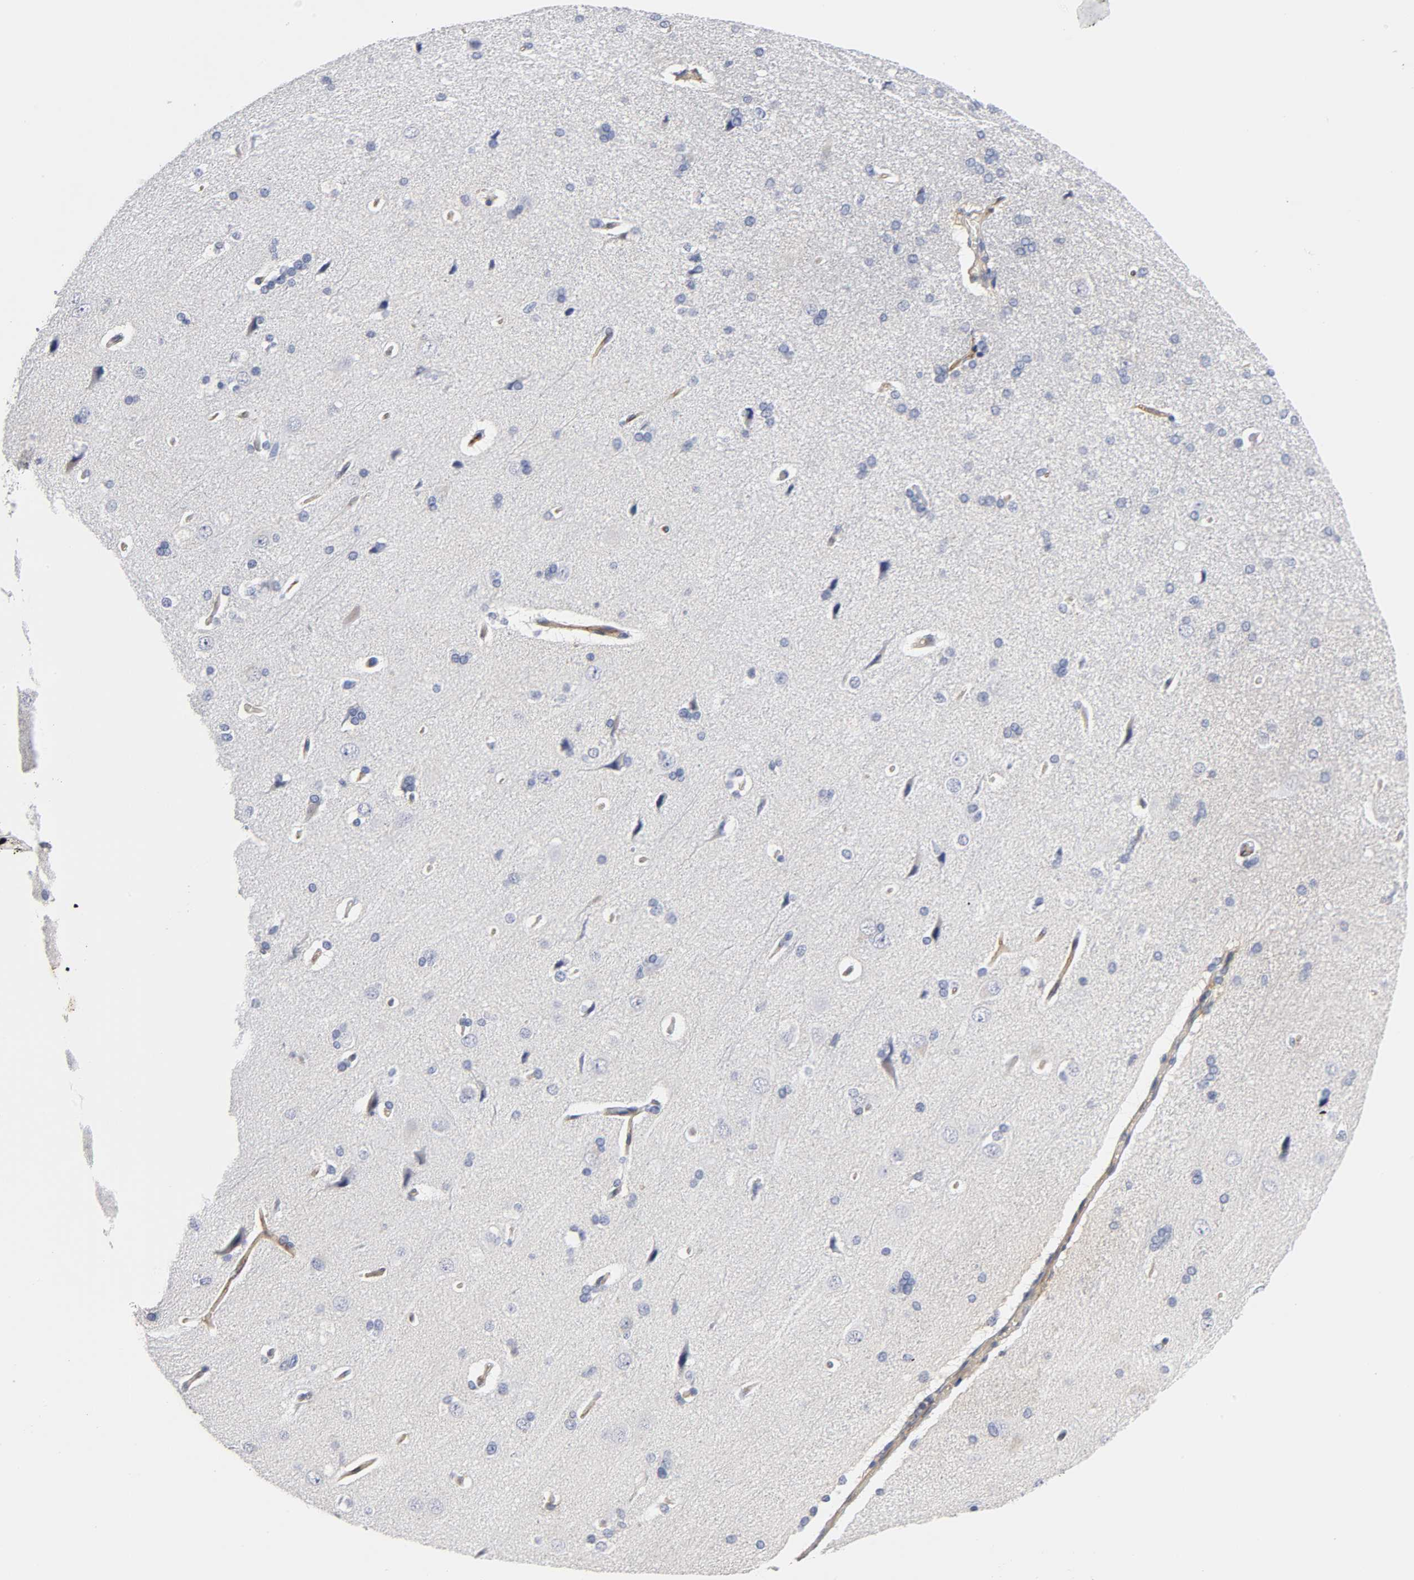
{"staining": {"intensity": "moderate", "quantity": ">75%", "location": "cytoplasmic/membranous"}, "tissue": "cerebral cortex", "cell_type": "Endothelial cells", "image_type": "normal", "snomed": [{"axis": "morphology", "description": "Normal tissue, NOS"}, {"axis": "topography", "description": "Cerebral cortex"}], "caption": "Immunohistochemistry (IHC) image of normal human cerebral cortex stained for a protein (brown), which shows medium levels of moderate cytoplasmic/membranous positivity in approximately >75% of endothelial cells.", "gene": "ICAM1", "patient": {"sex": "male", "age": 62}}